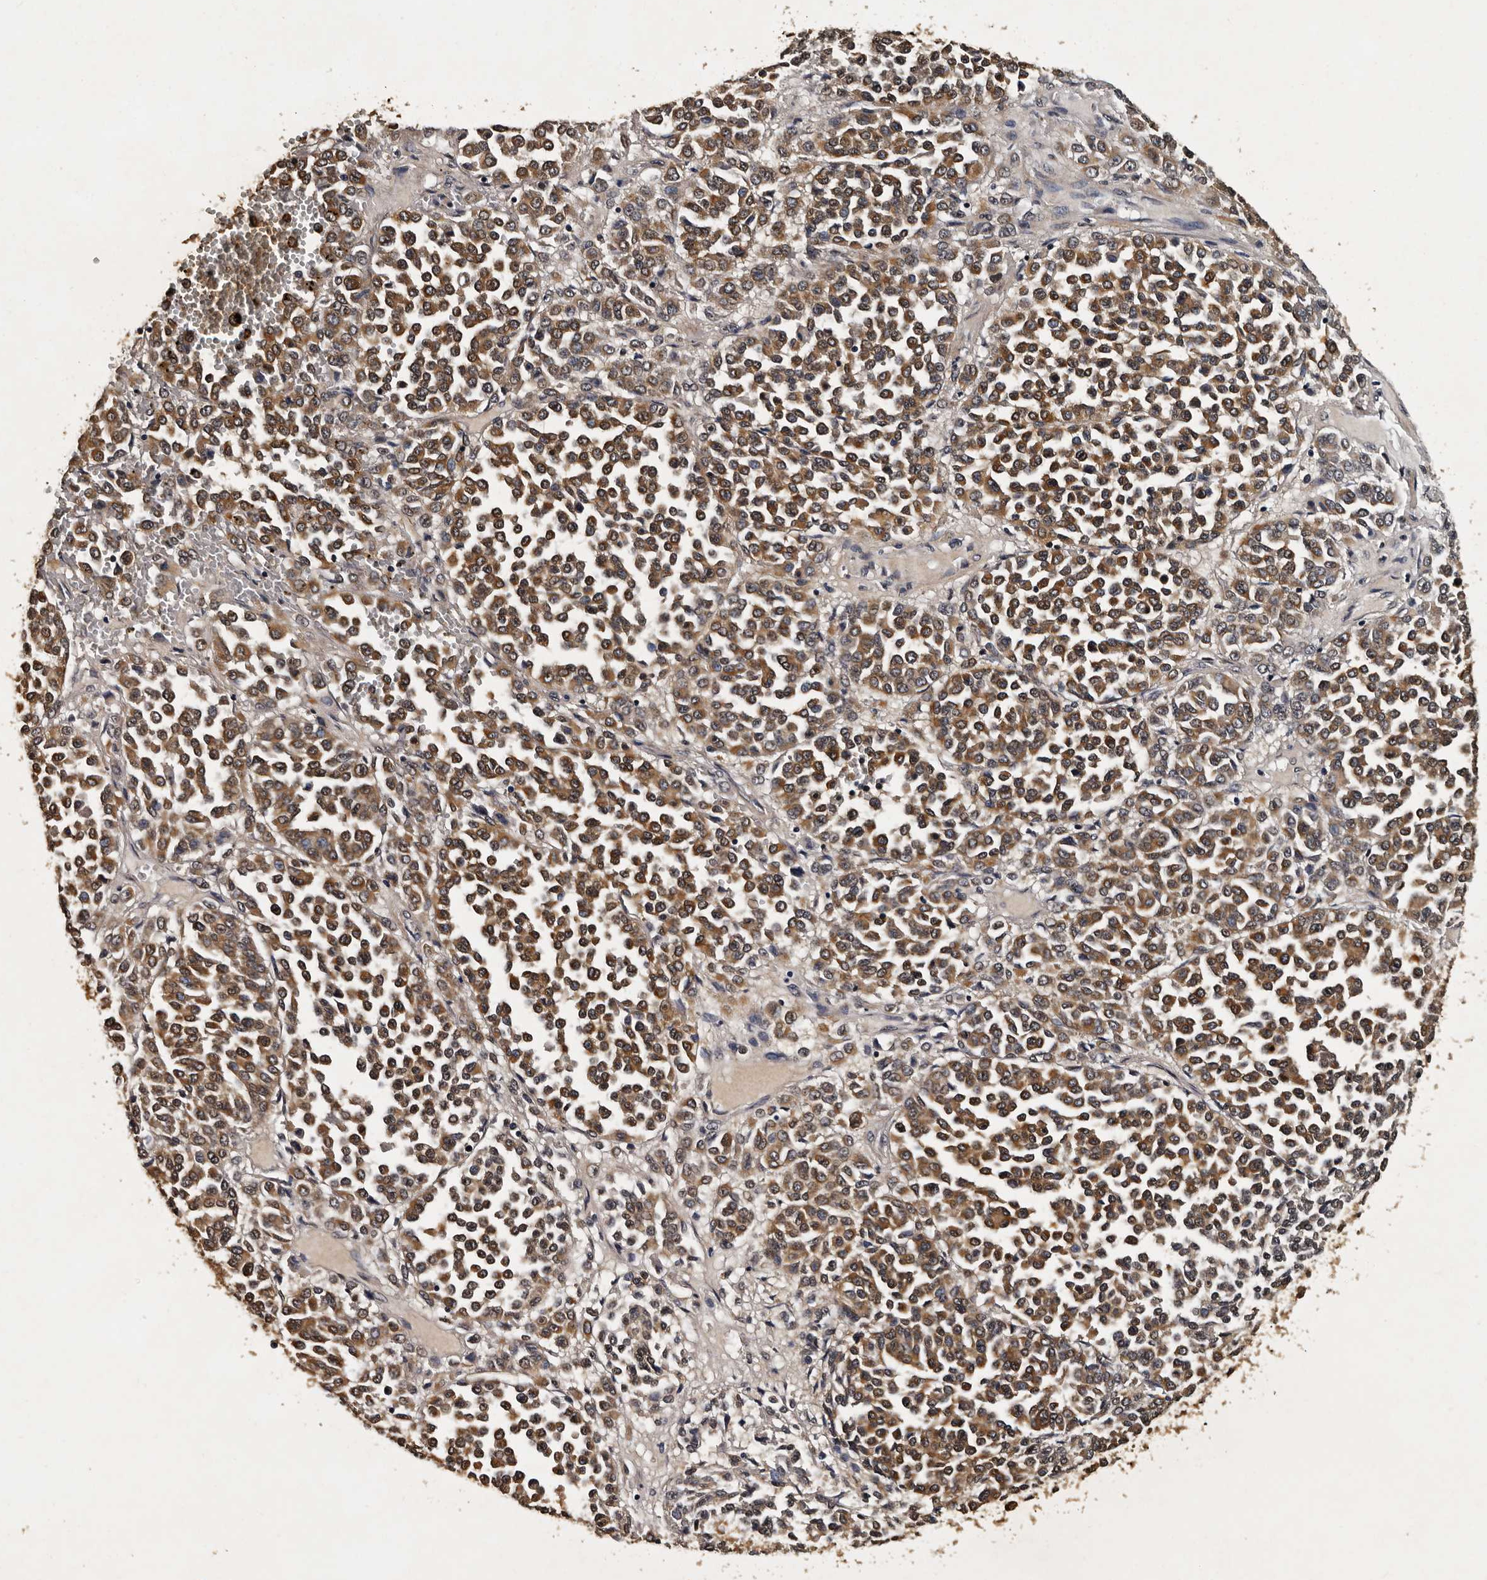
{"staining": {"intensity": "moderate", "quantity": ">75%", "location": "cytoplasmic/membranous,nuclear"}, "tissue": "melanoma", "cell_type": "Tumor cells", "image_type": "cancer", "snomed": [{"axis": "morphology", "description": "Malignant melanoma, Metastatic site"}, {"axis": "topography", "description": "Pancreas"}], "caption": "Malignant melanoma (metastatic site) stained for a protein exhibits moderate cytoplasmic/membranous and nuclear positivity in tumor cells.", "gene": "CPNE3", "patient": {"sex": "female", "age": 30}}